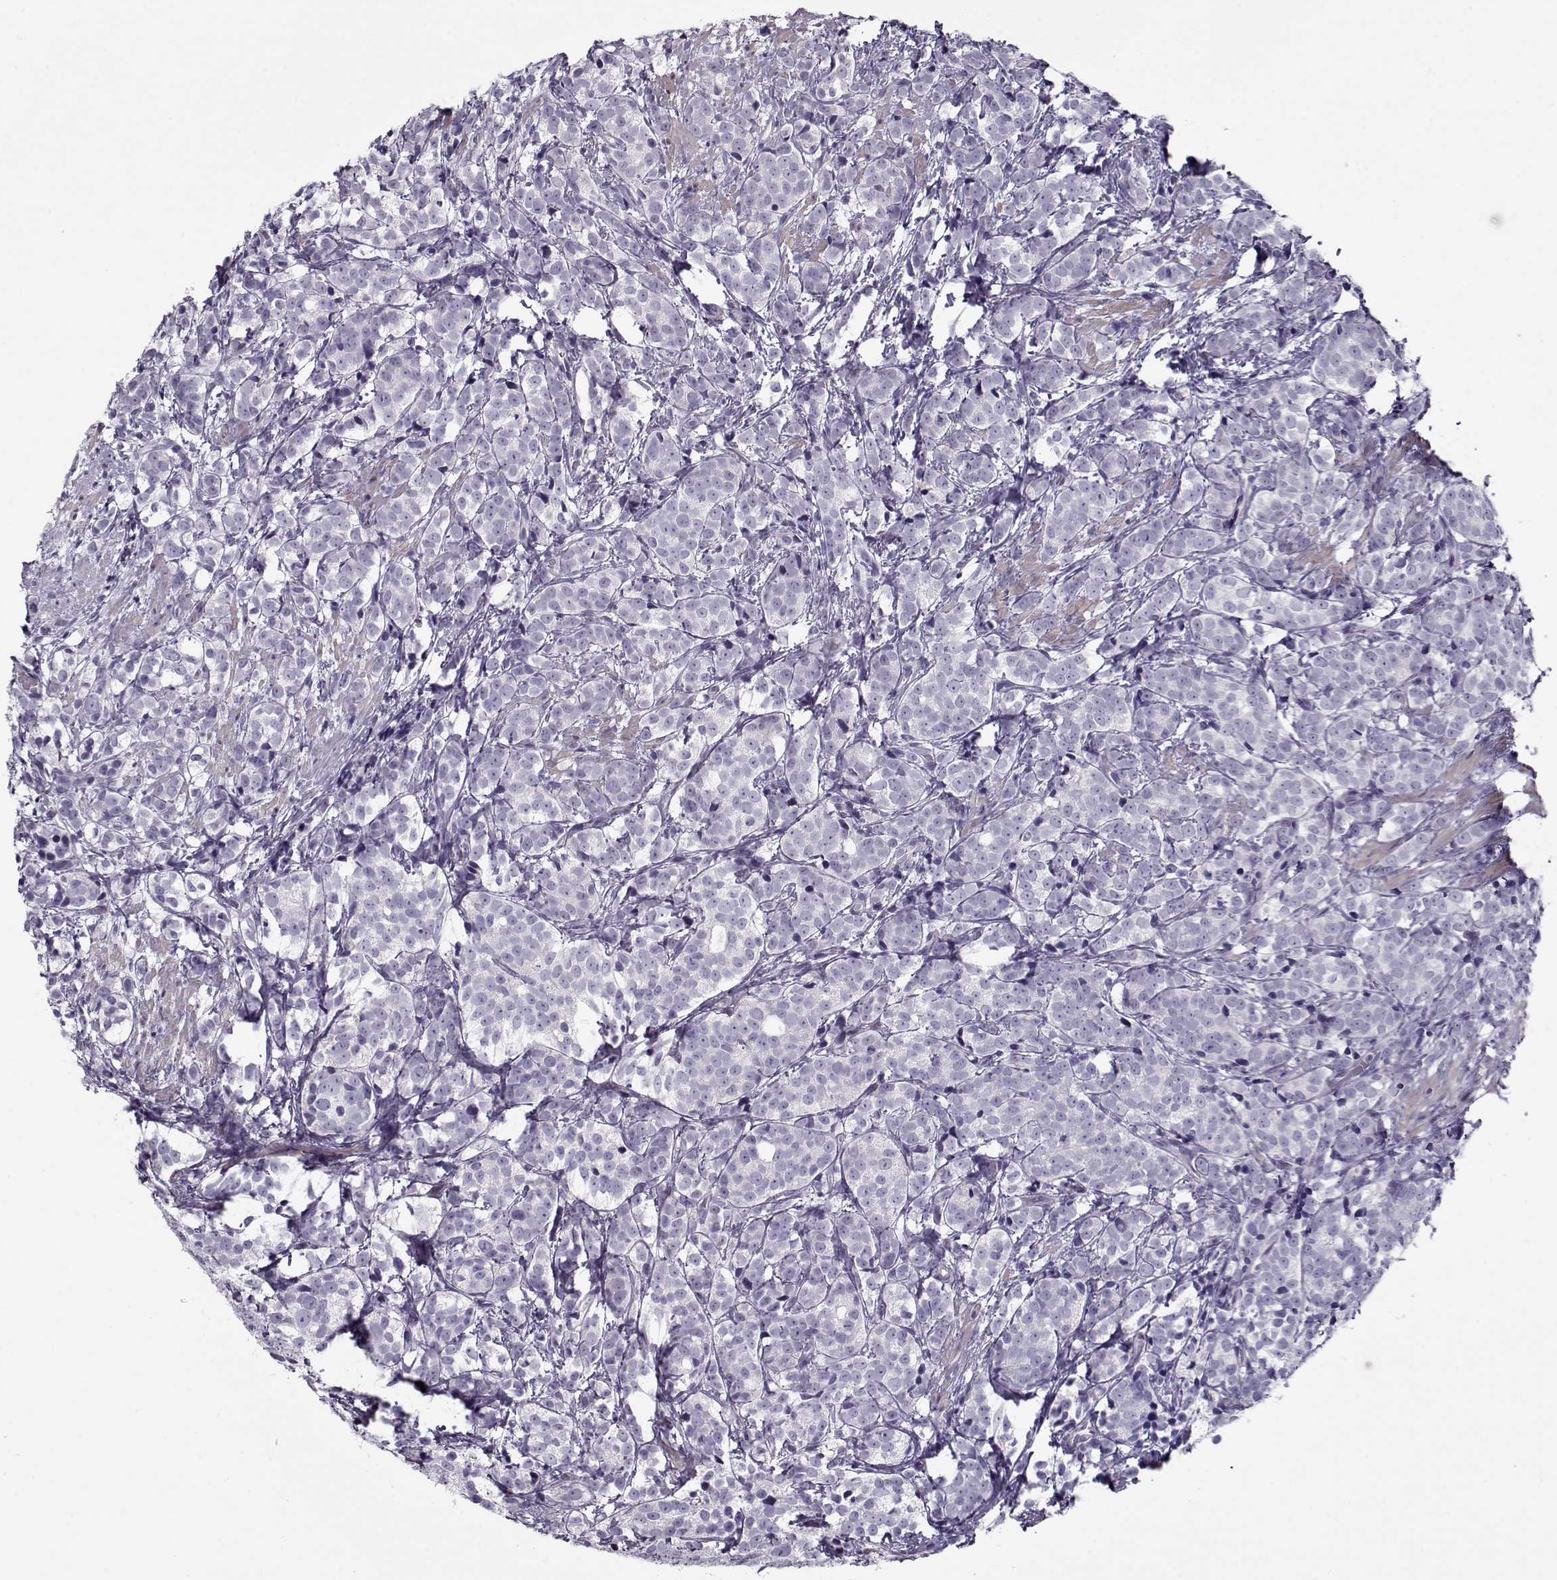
{"staining": {"intensity": "negative", "quantity": "none", "location": "none"}, "tissue": "prostate cancer", "cell_type": "Tumor cells", "image_type": "cancer", "snomed": [{"axis": "morphology", "description": "Adenocarcinoma, High grade"}, {"axis": "topography", "description": "Prostate"}], "caption": "Micrograph shows no significant protein staining in tumor cells of high-grade adenocarcinoma (prostate).", "gene": "CIBAR1", "patient": {"sex": "male", "age": 53}}